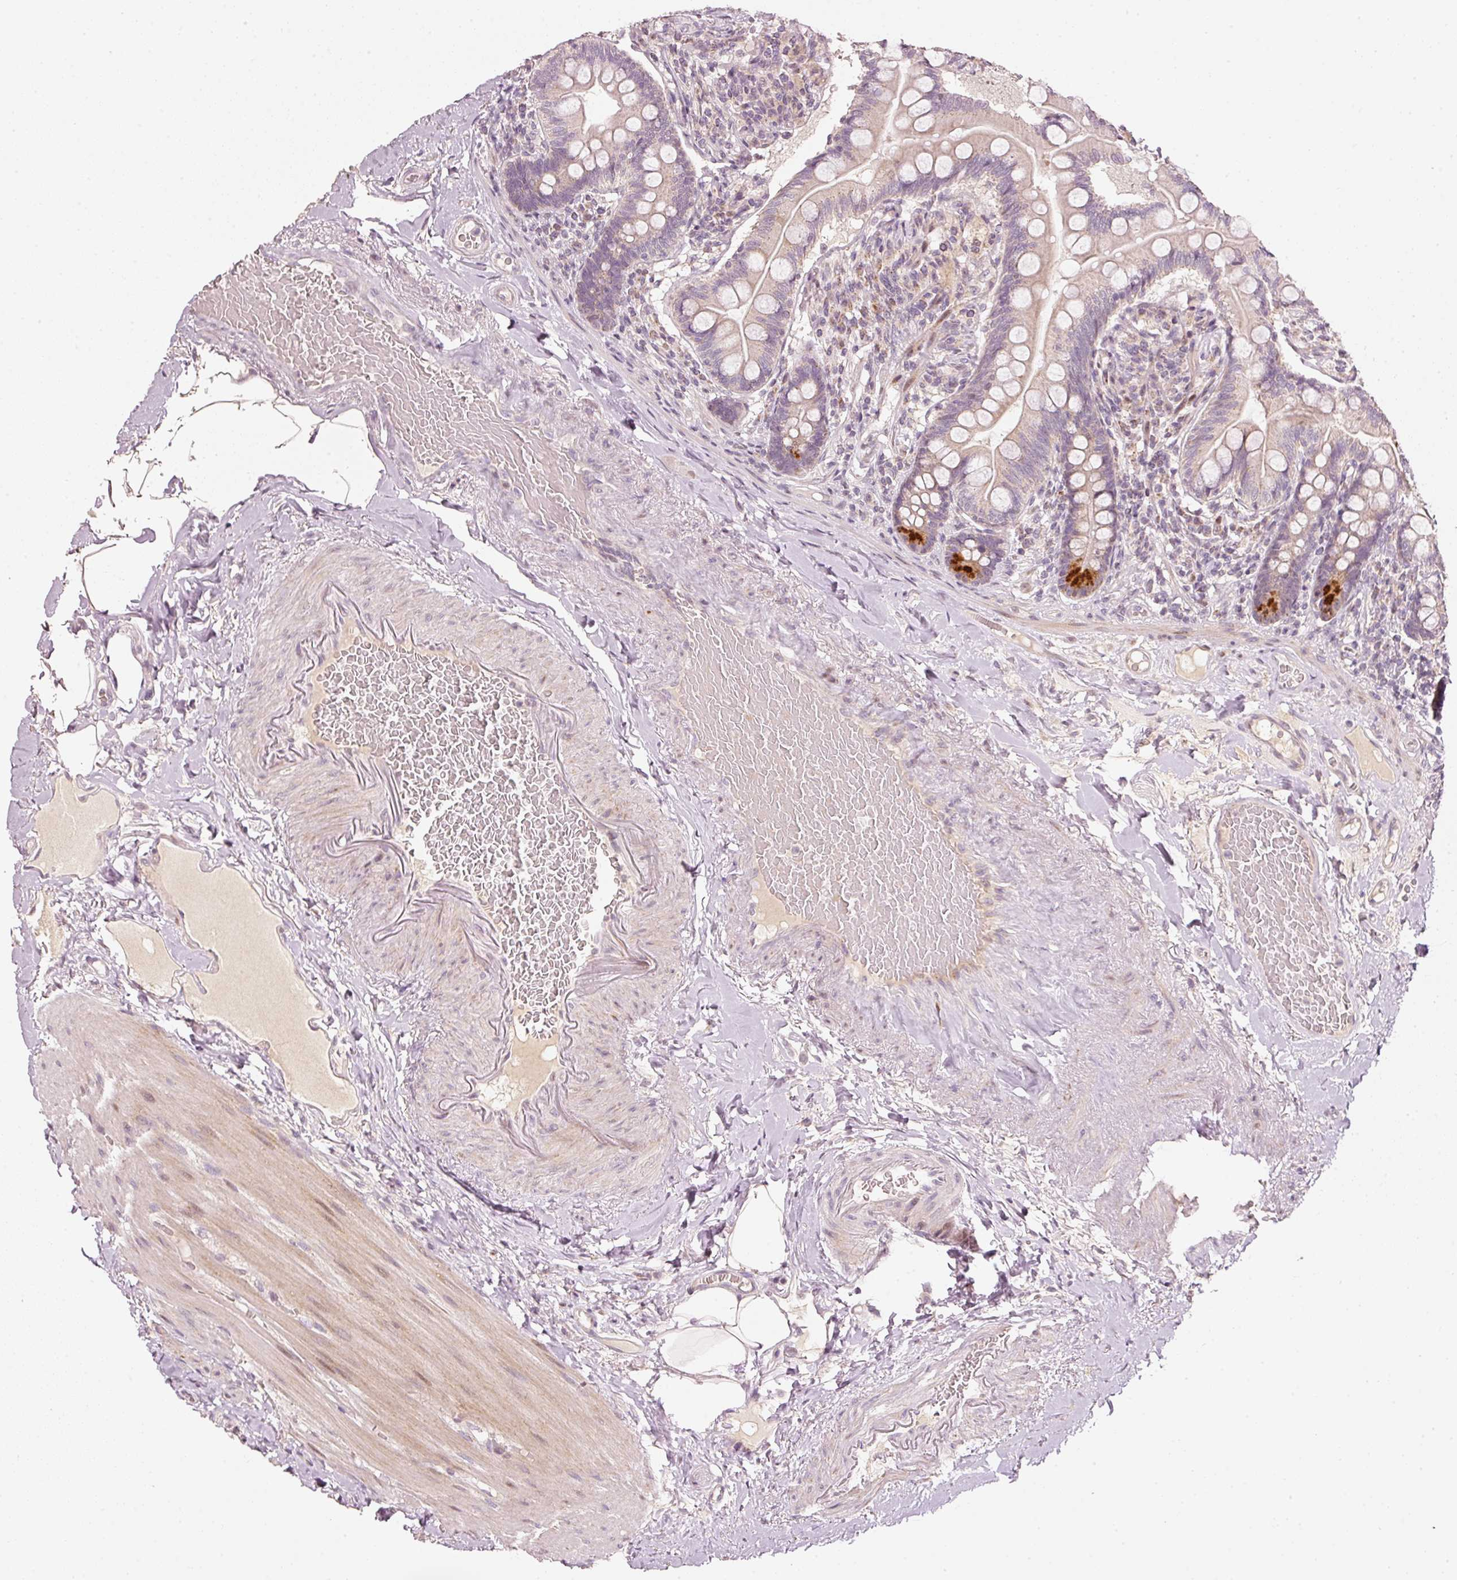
{"staining": {"intensity": "moderate", "quantity": "25%-75%", "location": "cytoplasmic/membranous"}, "tissue": "small intestine", "cell_type": "Glandular cells", "image_type": "normal", "snomed": [{"axis": "morphology", "description": "Normal tissue, NOS"}, {"axis": "topography", "description": "Small intestine"}], "caption": "Moderate cytoplasmic/membranous expression for a protein is seen in about 25%-75% of glandular cells of normal small intestine using immunohistochemistry.", "gene": "TOB2", "patient": {"sex": "female", "age": 64}}